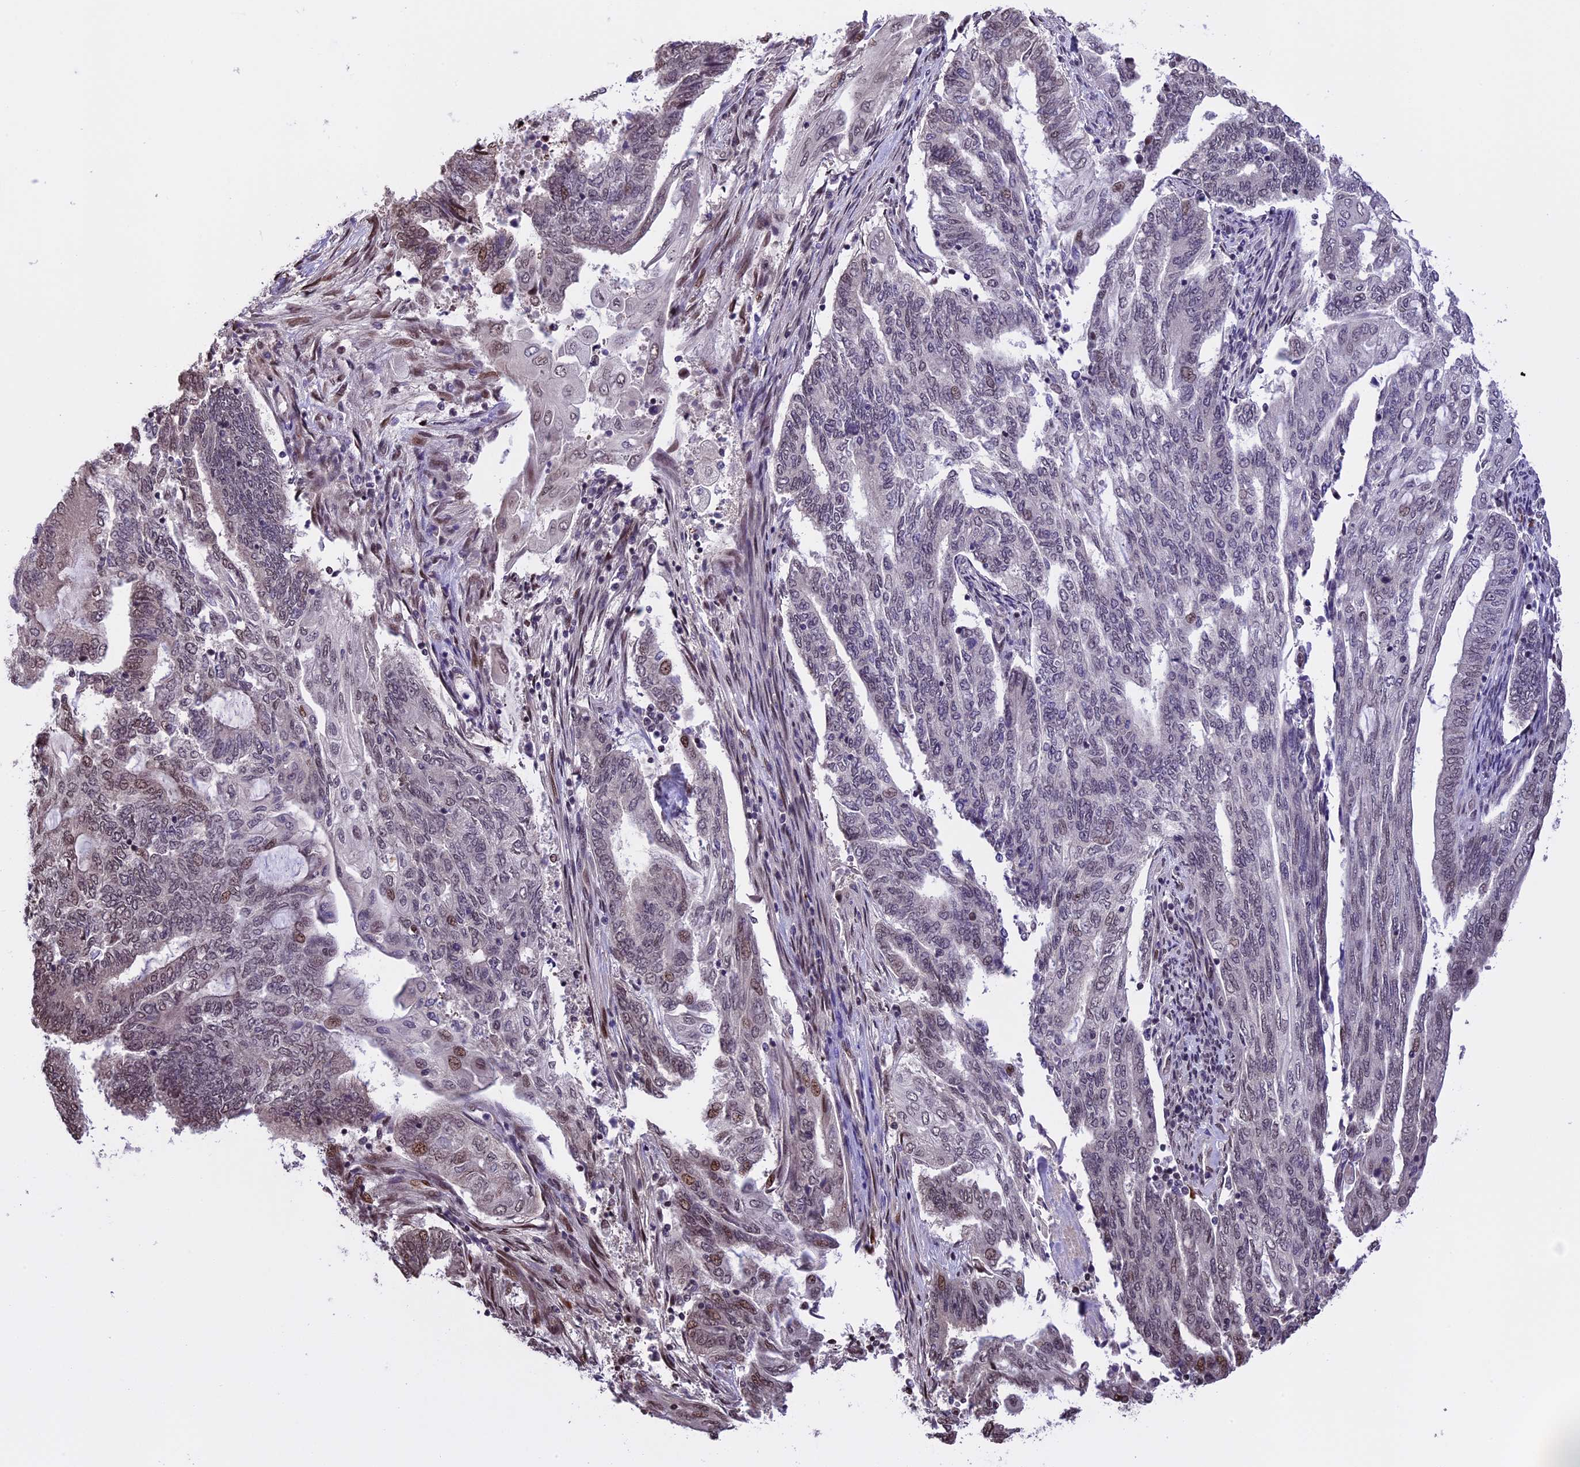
{"staining": {"intensity": "weak", "quantity": "25%-75%", "location": "nuclear"}, "tissue": "endometrial cancer", "cell_type": "Tumor cells", "image_type": "cancer", "snomed": [{"axis": "morphology", "description": "Adenocarcinoma, NOS"}, {"axis": "topography", "description": "Uterus"}, {"axis": "topography", "description": "Endometrium"}], "caption": "IHC (DAB (3,3'-diaminobenzidine)) staining of endometrial cancer reveals weak nuclear protein staining in approximately 25%-75% of tumor cells.", "gene": "POLR3E", "patient": {"sex": "female", "age": 70}}